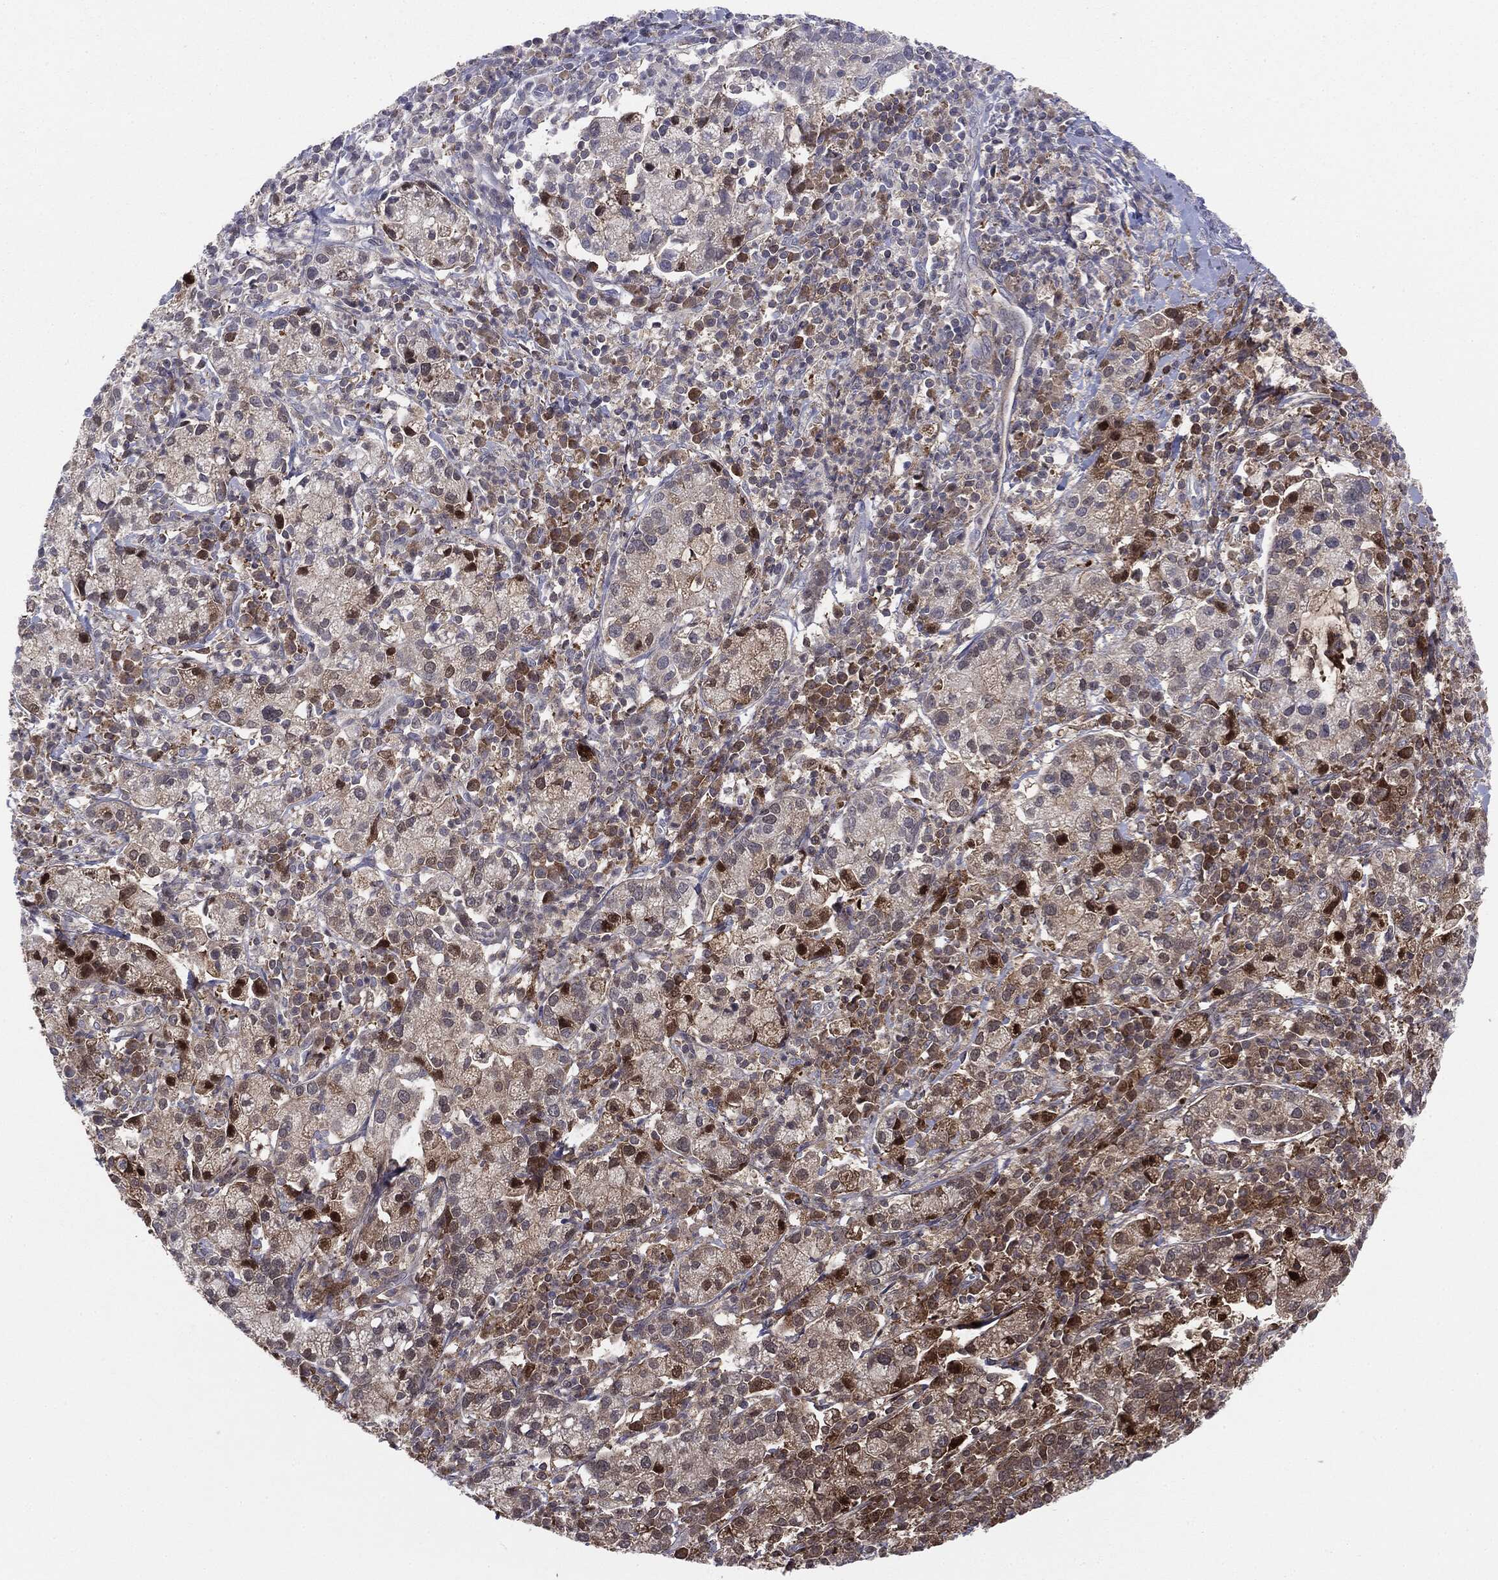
{"staining": {"intensity": "moderate", "quantity": "25%-75%", "location": "cytoplasmic/membranous,nuclear"}, "tissue": "cervical cancer", "cell_type": "Tumor cells", "image_type": "cancer", "snomed": [{"axis": "morphology", "description": "Normal tissue, NOS"}, {"axis": "morphology", "description": "Adenocarcinoma, NOS"}, {"axis": "topography", "description": "Cervix"}], "caption": "Tumor cells show medium levels of moderate cytoplasmic/membranous and nuclear expression in about 25%-75% of cells in human cervical adenocarcinoma.", "gene": "SERPINB4", "patient": {"sex": "female", "age": 44}}